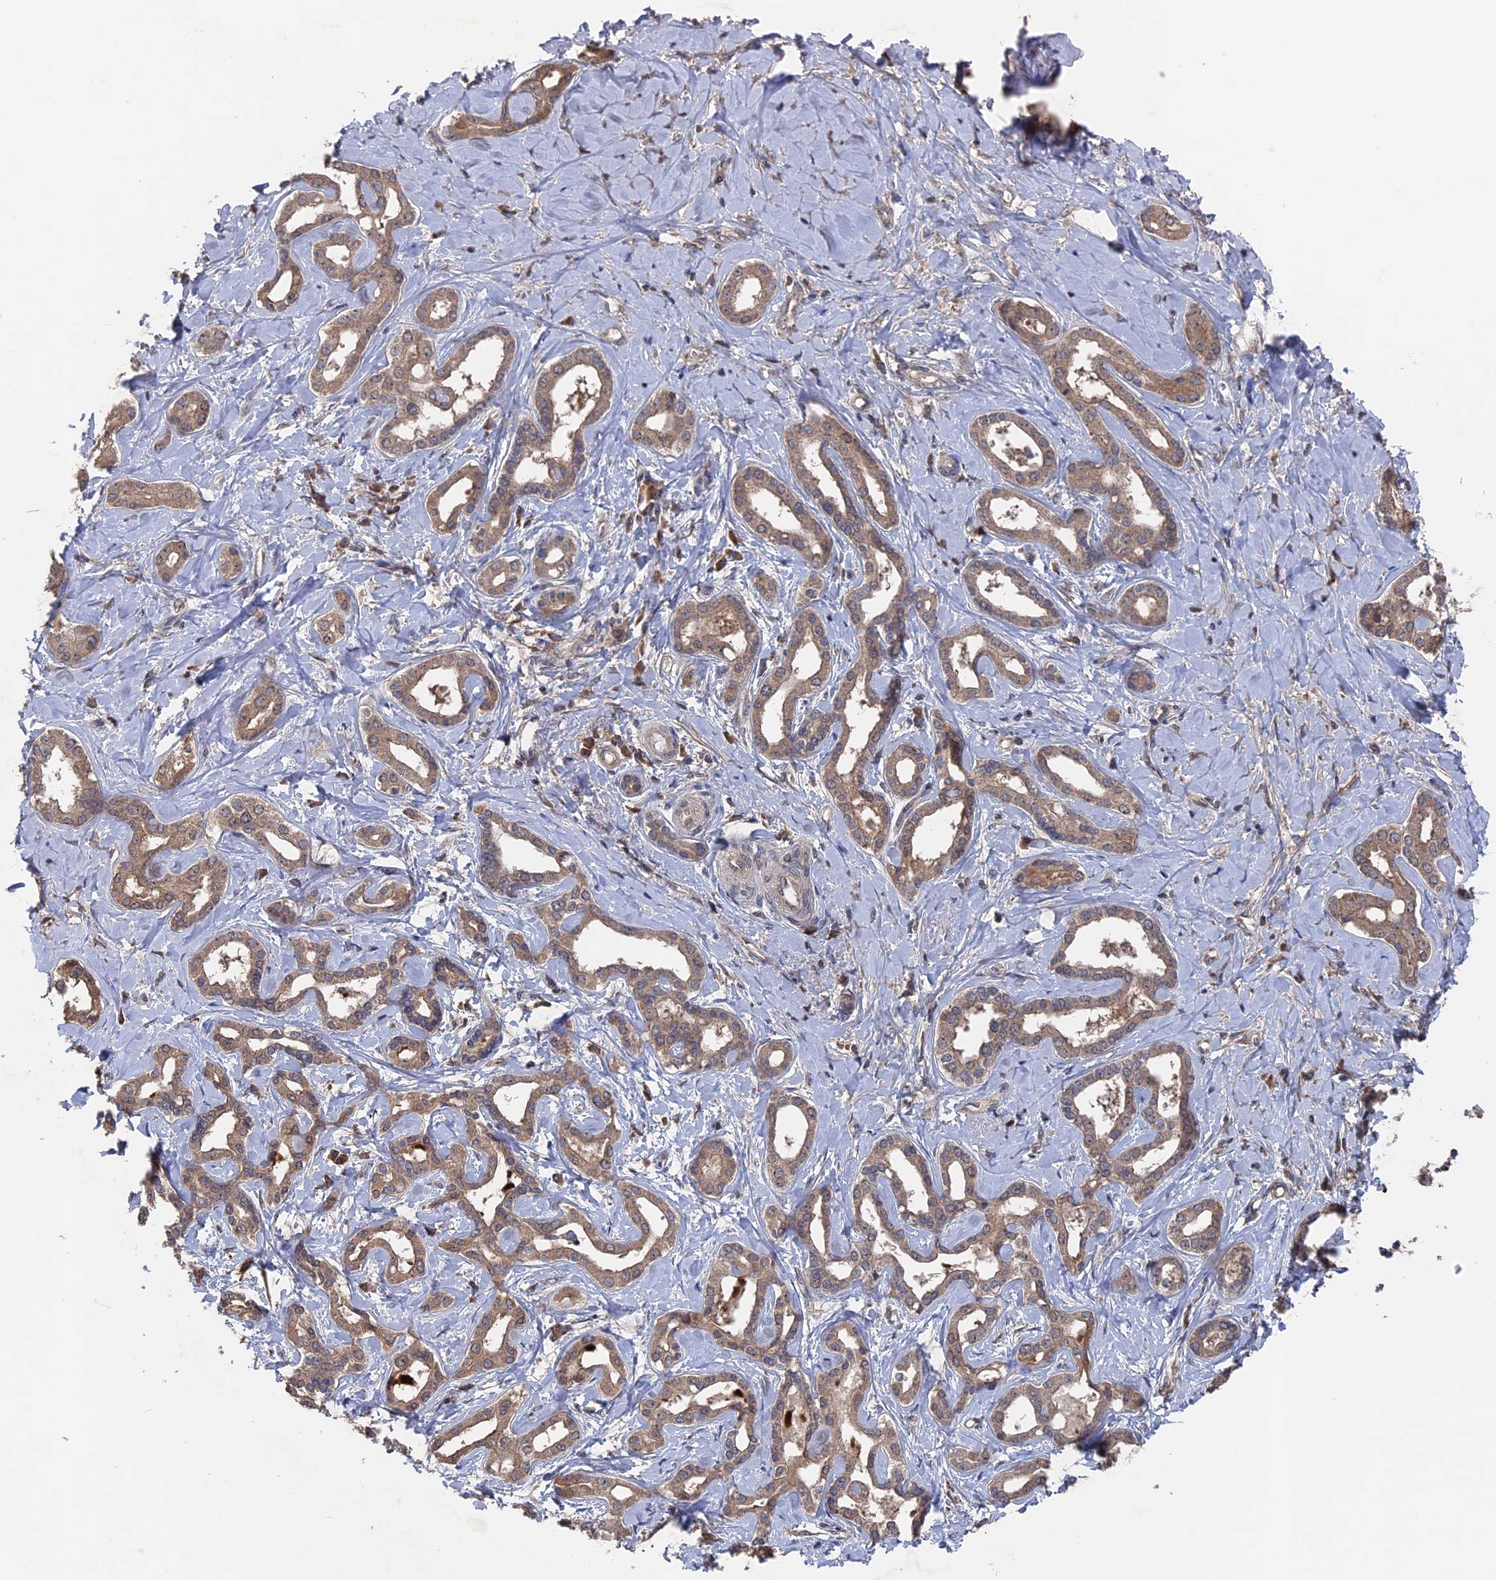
{"staining": {"intensity": "moderate", "quantity": ">75%", "location": "cytoplasmic/membranous"}, "tissue": "liver cancer", "cell_type": "Tumor cells", "image_type": "cancer", "snomed": [{"axis": "morphology", "description": "Cholangiocarcinoma"}, {"axis": "topography", "description": "Liver"}], "caption": "This is an image of immunohistochemistry (IHC) staining of cholangiocarcinoma (liver), which shows moderate expression in the cytoplasmic/membranous of tumor cells.", "gene": "RAB15", "patient": {"sex": "female", "age": 77}}